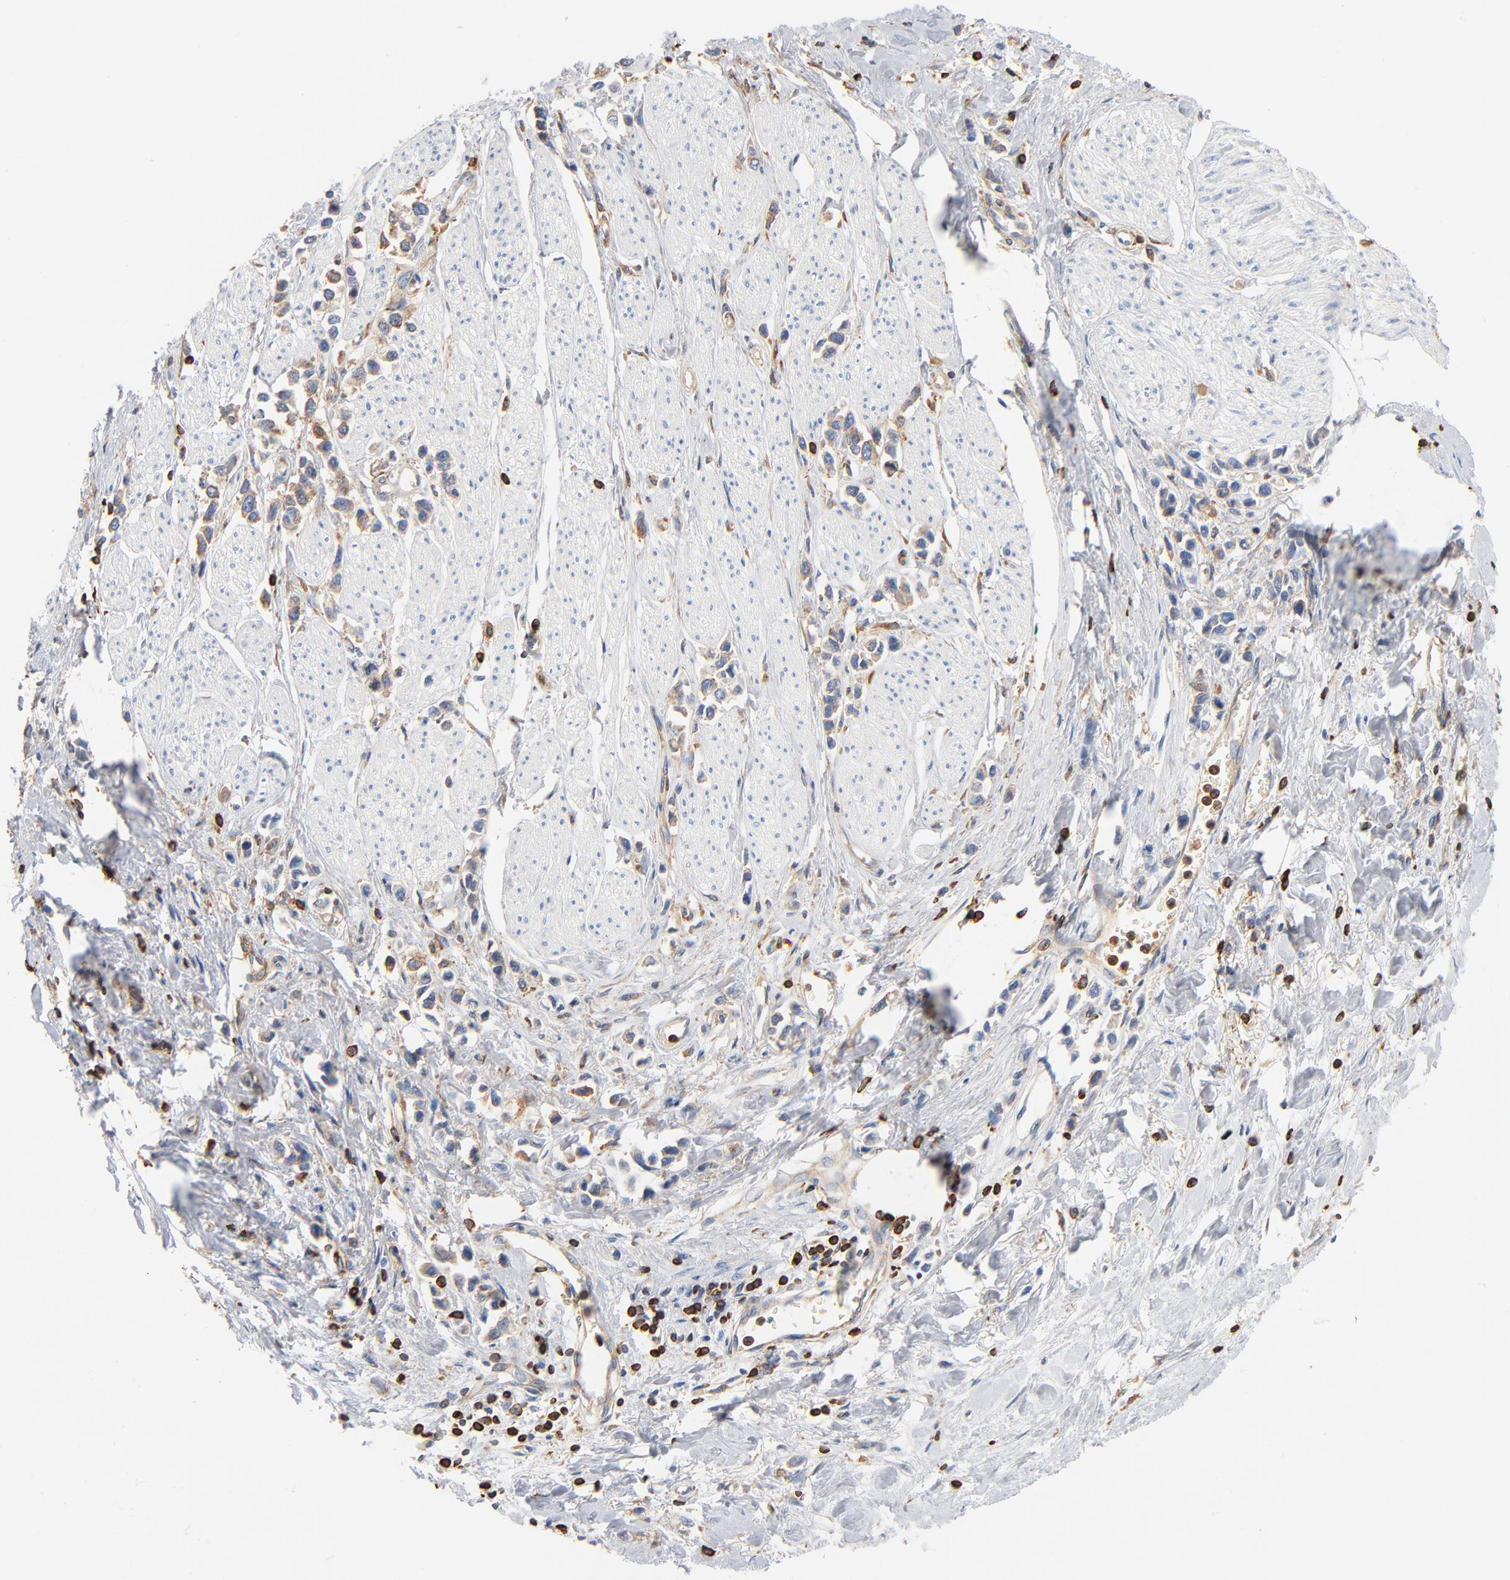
{"staining": {"intensity": "weak", "quantity": "25%-75%", "location": "cytoplasmic/membranous"}, "tissue": "stomach cancer", "cell_type": "Tumor cells", "image_type": "cancer", "snomed": [{"axis": "morphology", "description": "Adenocarcinoma, NOS"}, {"axis": "topography", "description": "Stomach, upper"}], "caption": "Immunohistochemical staining of human stomach cancer (adenocarcinoma) shows weak cytoplasmic/membranous protein staining in approximately 25%-75% of tumor cells.", "gene": "SH3KBP1", "patient": {"sex": "male", "age": 76}}